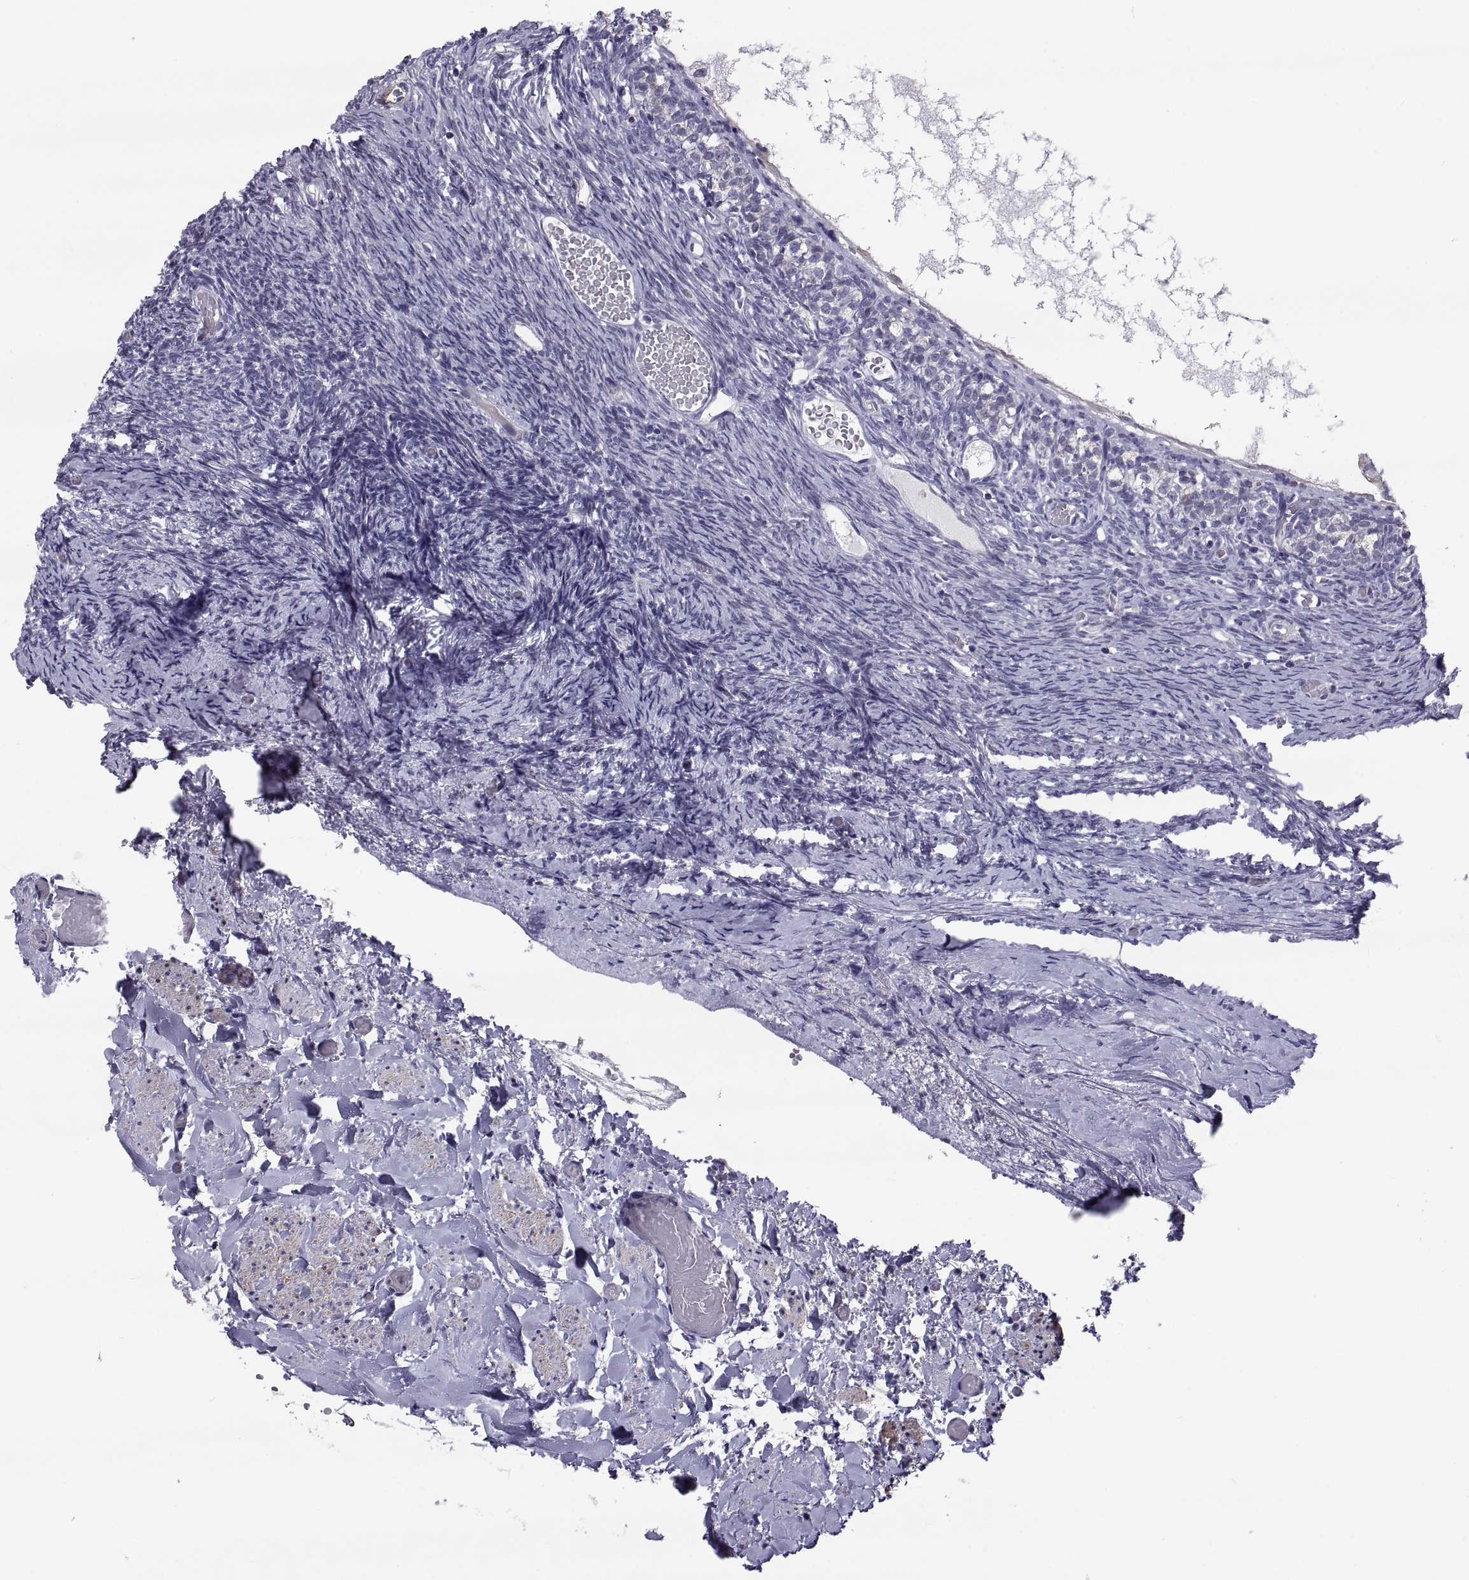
{"staining": {"intensity": "strong", "quantity": "<25%", "location": "cytoplasmic/membranous"}, "tissue": "ovary", "cell_type": "Follicle cells", "image_type": "normal", "snomed": [{"axis": "morphology", "description": "Normal tissue, NOS"}, {"axis": "topography", "description": "Ovary"}], "caption": "Ovary stained for a protein displays strong cytoplasmic/membranous positivity in follicle cells. (Stains: DAB (3,3'-diaminobenzidine) in brown, nuclei in blue, Microscopy: brightfield microscopy at high magnification).", "gene": "ANO1", "patient": {"sex": "female", "age": 39}}